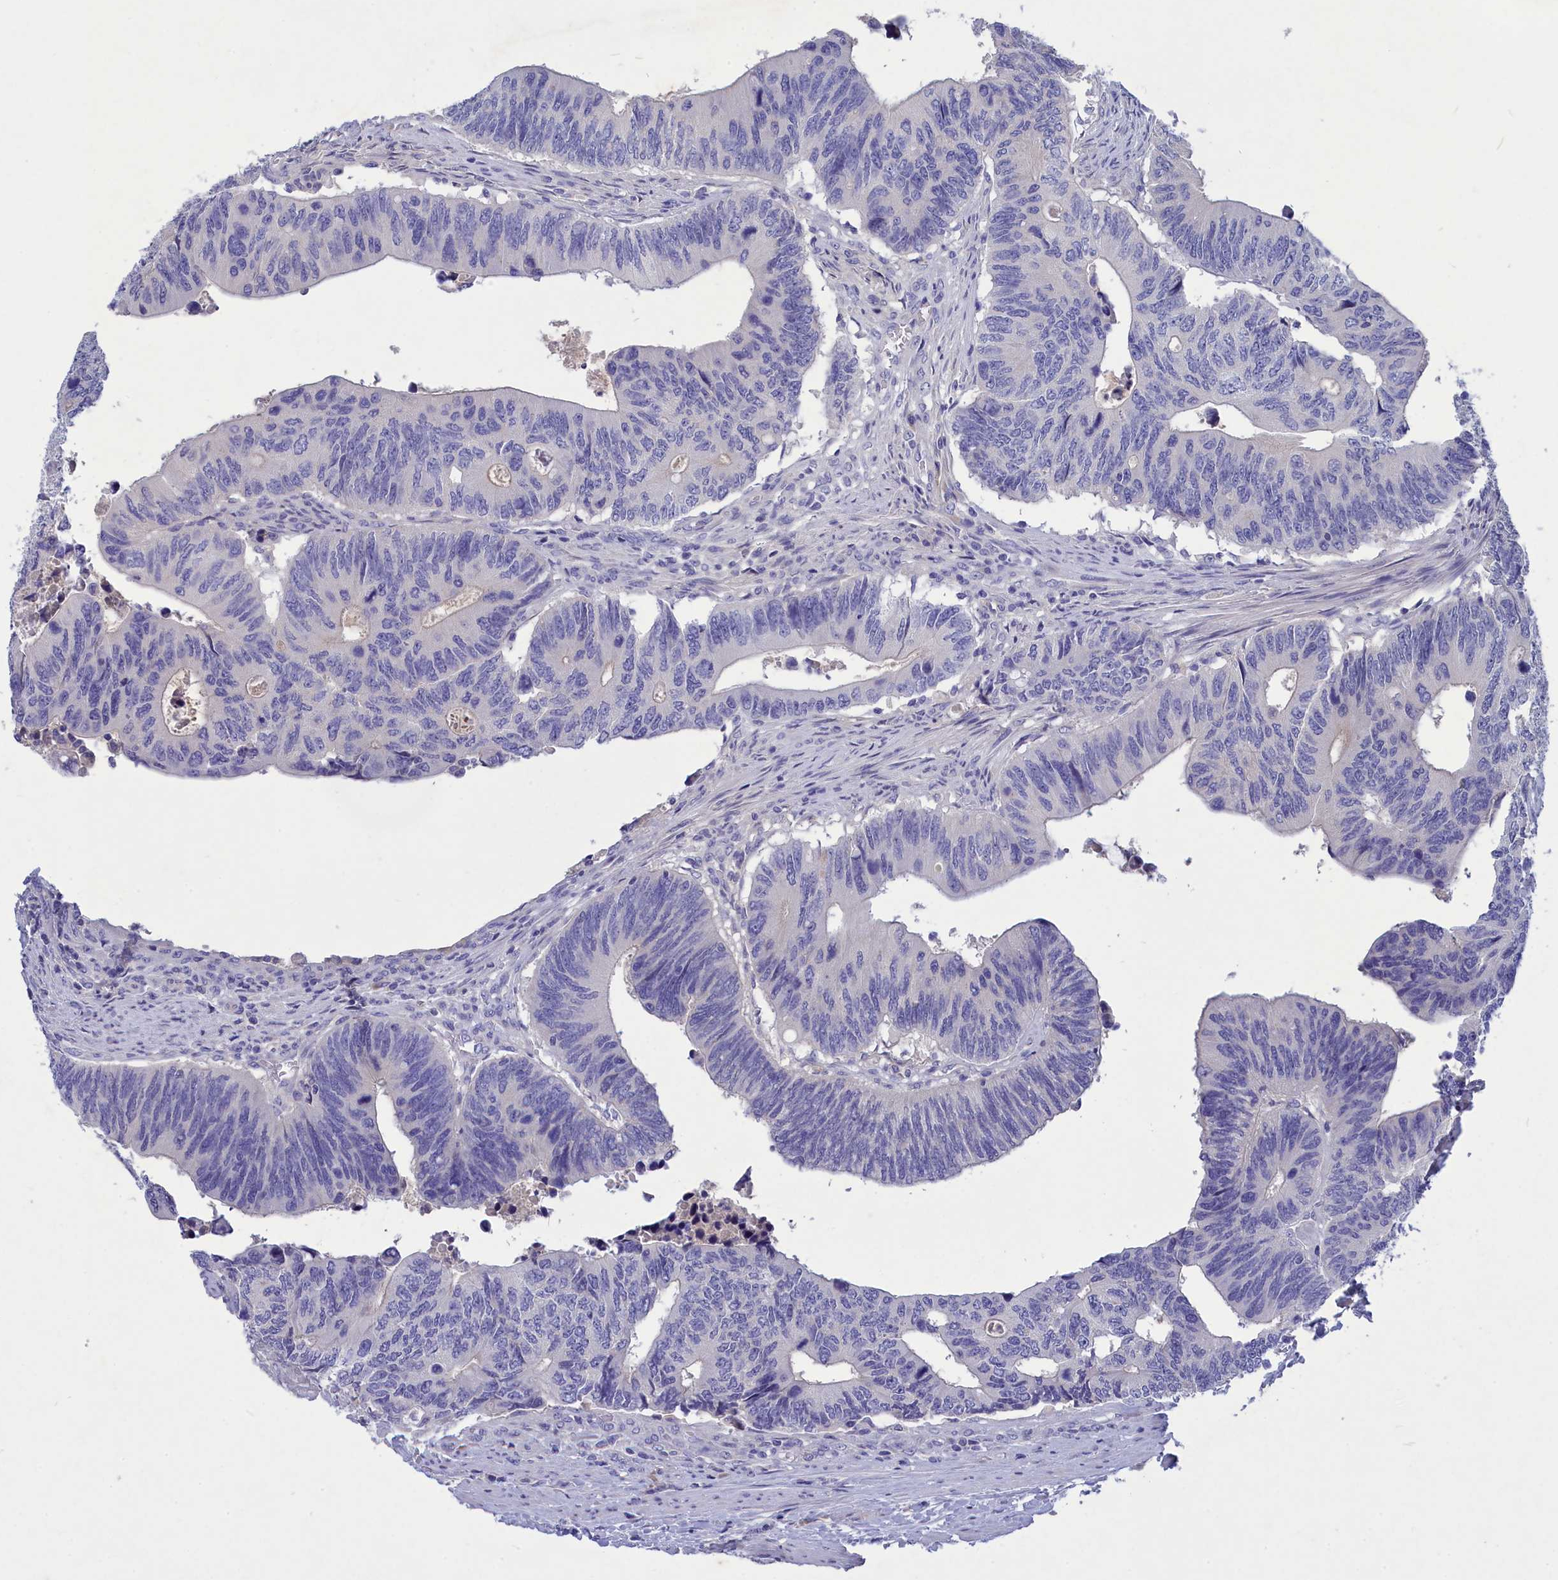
{"staining": {"intensity": "negative", "quantity": "none", "location": "none"}, "tissue": "colorectal cancer", "cell_type": "Tumor cells", "image_type": "cancer", "snomed": [{"axis": "morphology", "description": "Adenocarcinoma, NOS"}, {"axis": "topography", "description": "Colon"}], "caption": "DAB immunohistochemical staining of human adenocarcinoma (colorectal) displays no significant positivity in tumor cells. (Immunohistochemistry (ihc), brightfield microscopy, high magnification).", "gene": "DEFB119", "patient": {"sex": "male", "age": 87}}